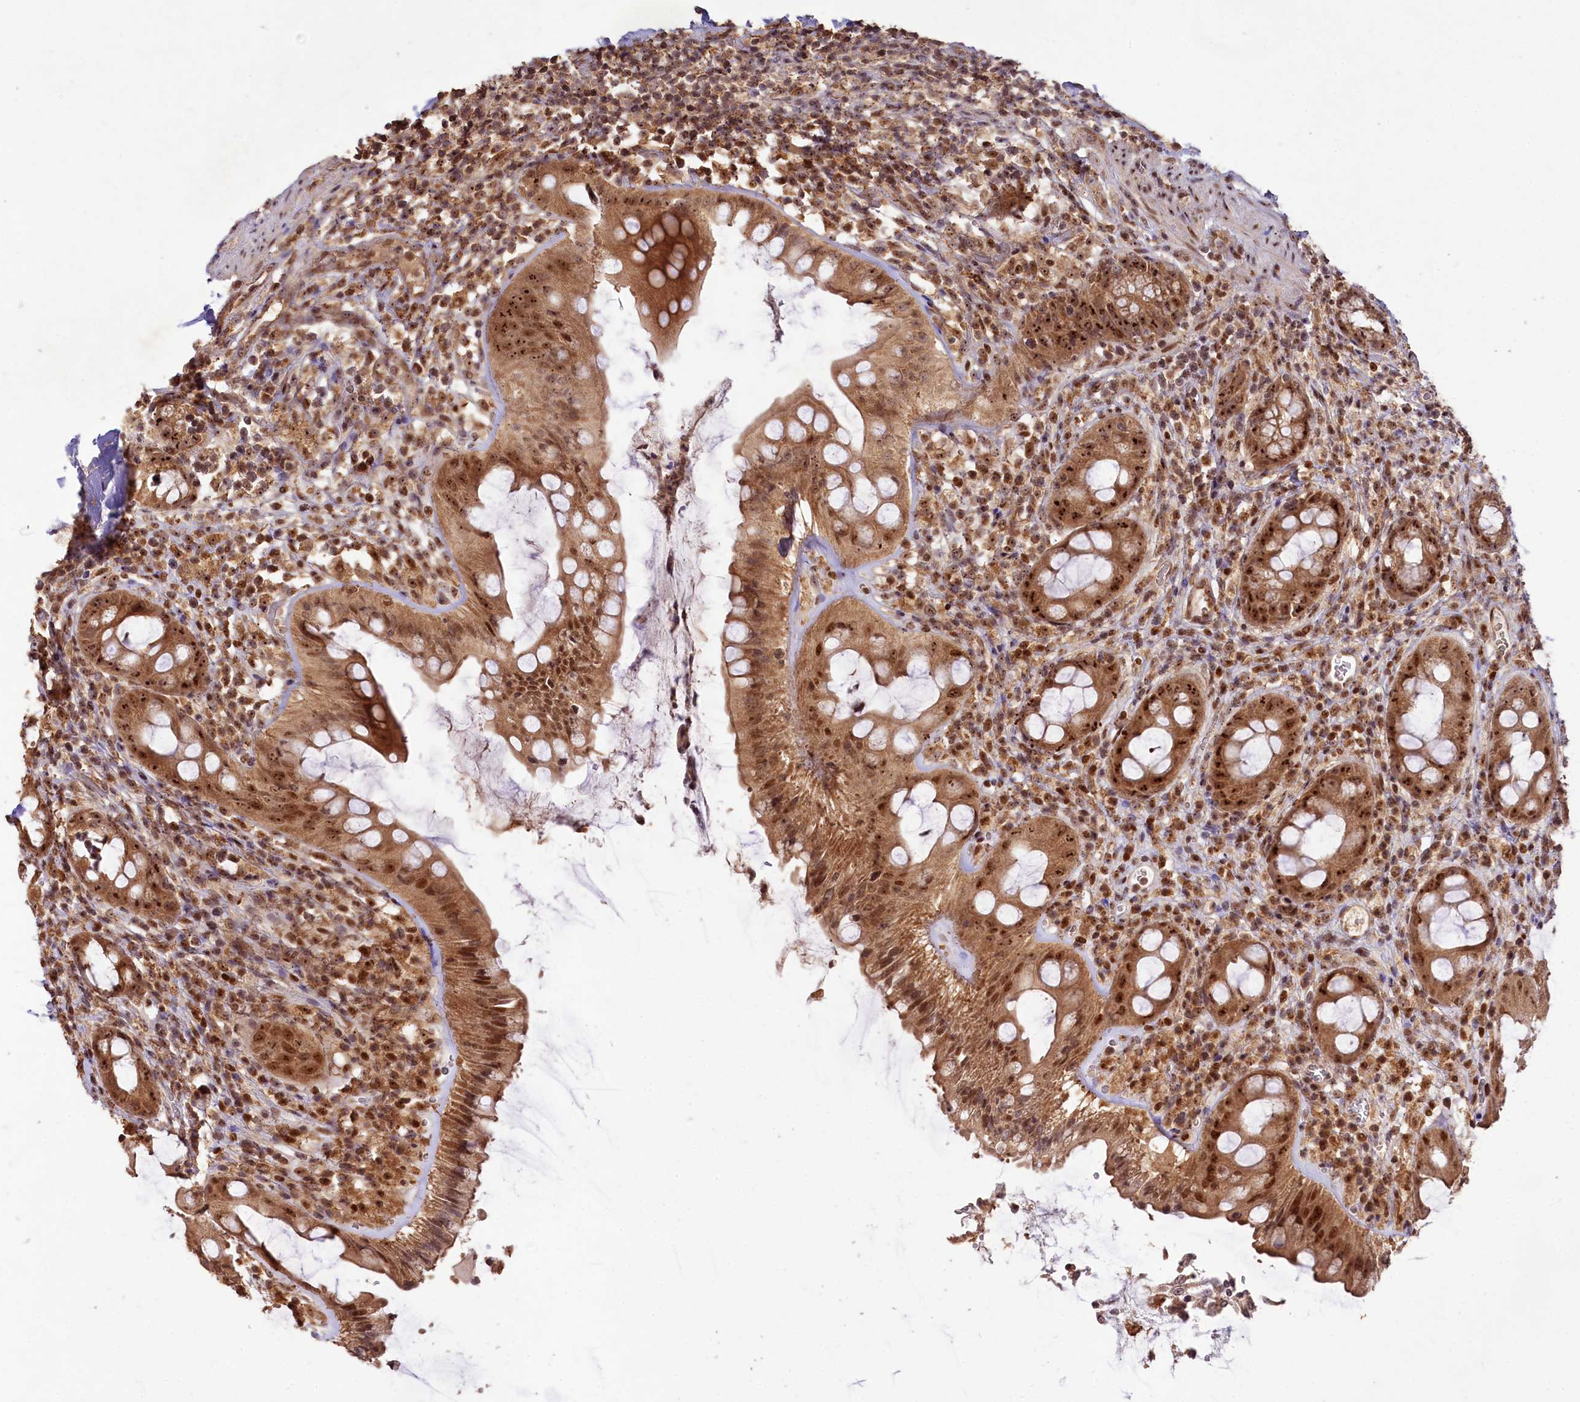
{"staining": {"intensity": "strong", "quantity": ">75%", "location": "cytoplasmic/membranous,nuclear"}, "tissue": "rectum", "cell_type": "Glandular cells", "image_type": "normal", "snomed": [{"axis": "morphology", "description": "Normal tissue, NOS"}, {"axis": "topography", "description": "Rectum"}], "caption": "A histopathology image showing strong cytoplasmic/membranous,nuclear positivity in approximately >75% of glandular cells in benign rectum, as visualized by brown immunohistochemical staining.", "gene": "RRP8", "patient": {"sex": "female", "age": 57}}